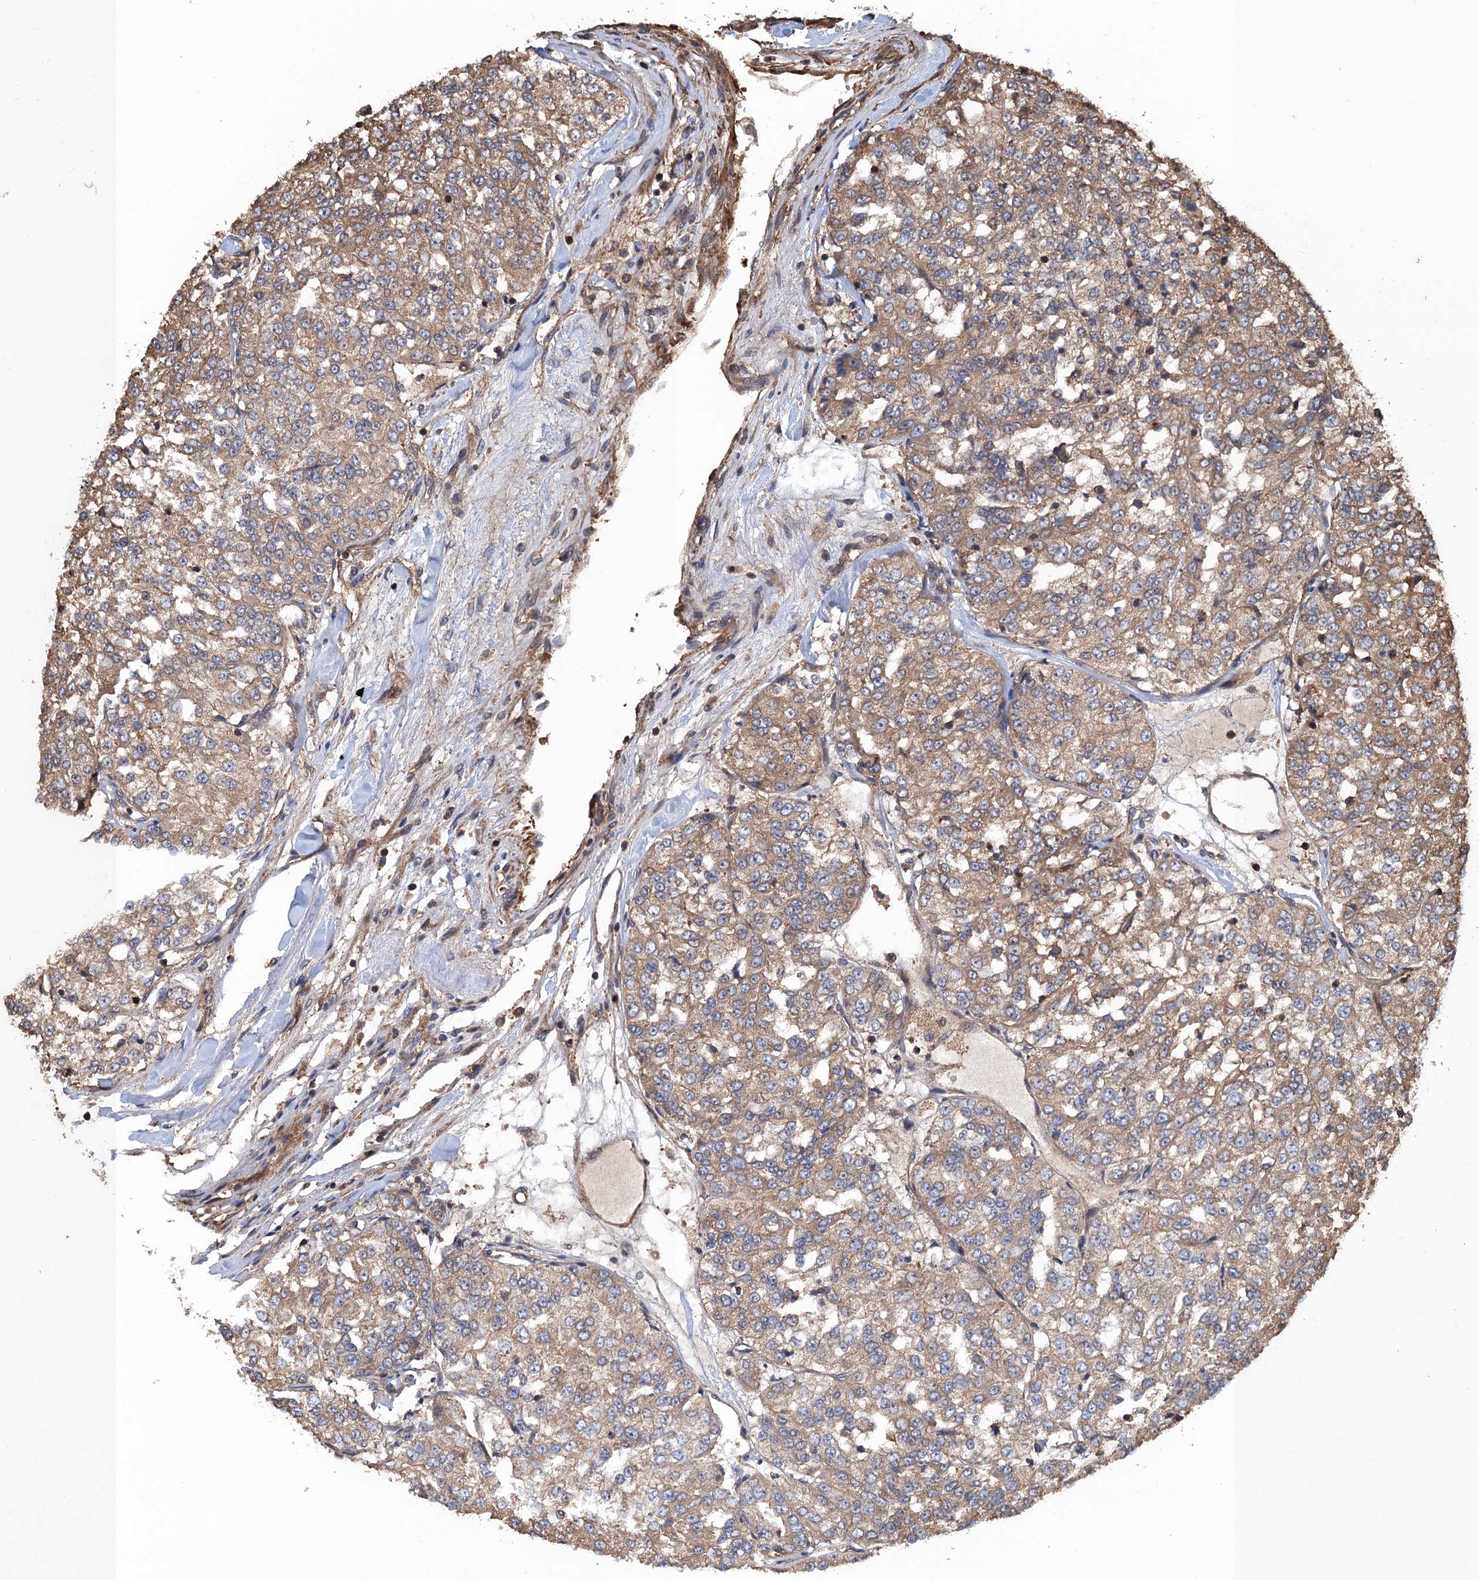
{"staining": {"intensity": "weak", "quantity": "25%-75%", "location": "cytoplasmic/membranous"}, "tissue": "renal cancer", "cell_type": "Tumor cells", "image_type": "cancer", "snomed": [{"axis": "morphology", "description": "Adenocarcinoma, NOS"}, {"axis": "topography", "description": "Kidney"}], "caption": "This photomicrograph reveals renal cancer stained with immunohistochemistry to label a protein in brown. The cytoplasmic/membranous of tumor cells show weak positivity for the protein. Nuclei are counter-stained blue.", "gene": "PPP4R1", "patient": {"sex": "female", "age": 63}}